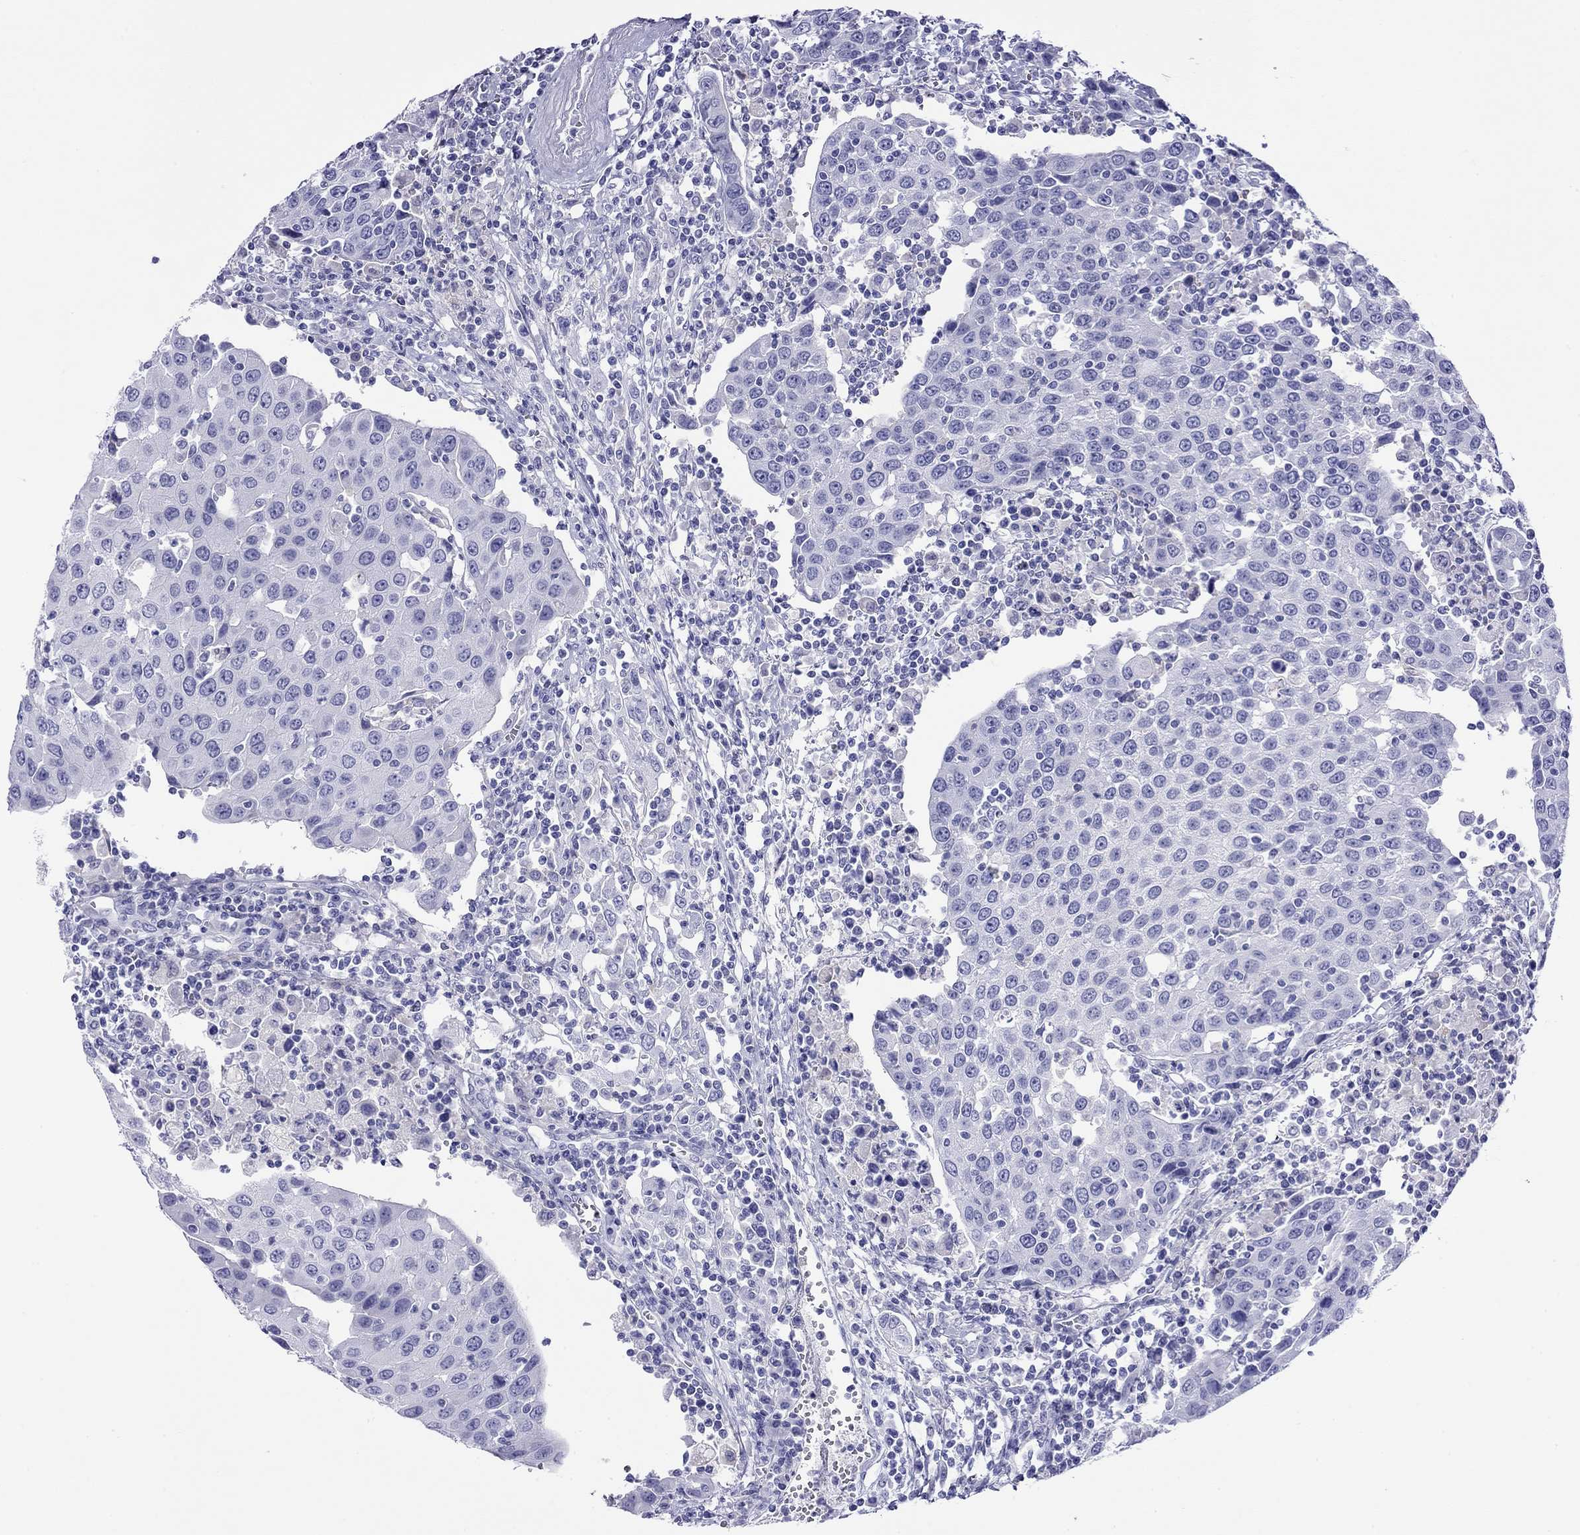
{"staining": {"intensity": "negative", "quantity": "none", "location": "none"}, "tissue": "urothelial cancer", "cell_type": "Tumor cells", "image_type": "cancer", "snomed": [{"axis": "morphology", "description": "Urothelial carcinoma, High grade"}, {"axis": "topography", "description": "Urinary bladder"}], "caption": "This is an IHC image of urothelial carcinoma (high-grade). There is no positivity in tumor cells.", "gene": "SLC30A8", "patient": {"sex": "female", "age": 85}}